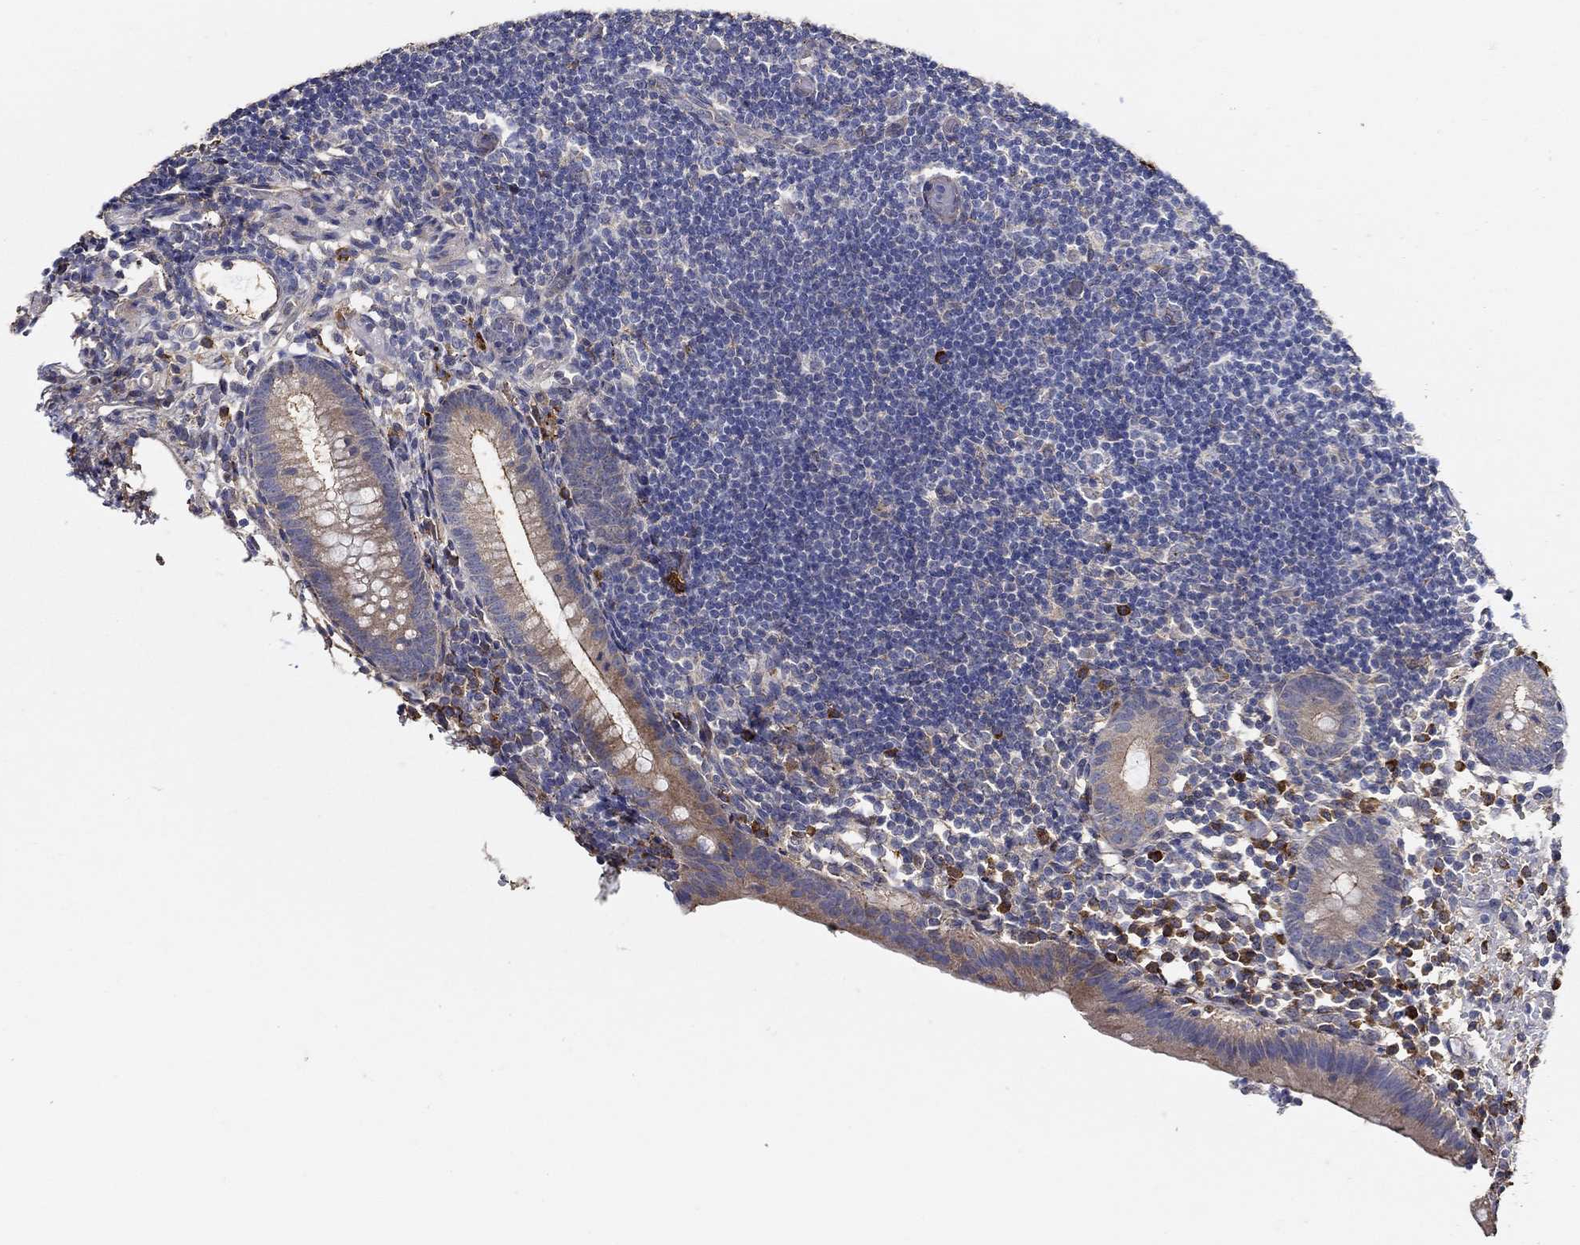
{"staining": {"intensity": "weak", "quantity": "25%-75%", "location": "cytoplasmic/membranous"}, "tissue": "appendix", "cell_type": "Glandular cells", "image_type": "normal", "snomed": [{"axis": "morphology", "description": "Normal tissue, NOS"}, {"axis": "topography", "description": "Appendix"}], "caption": "High-power microscopy captured an IHC histopathology image of benign appendix, revealing weak cytoplasmic/membranous expression in about 25%-75% of glandular cells.", "gene": "EMILIN3", "patient": {"sex": "female", "age": 40}}